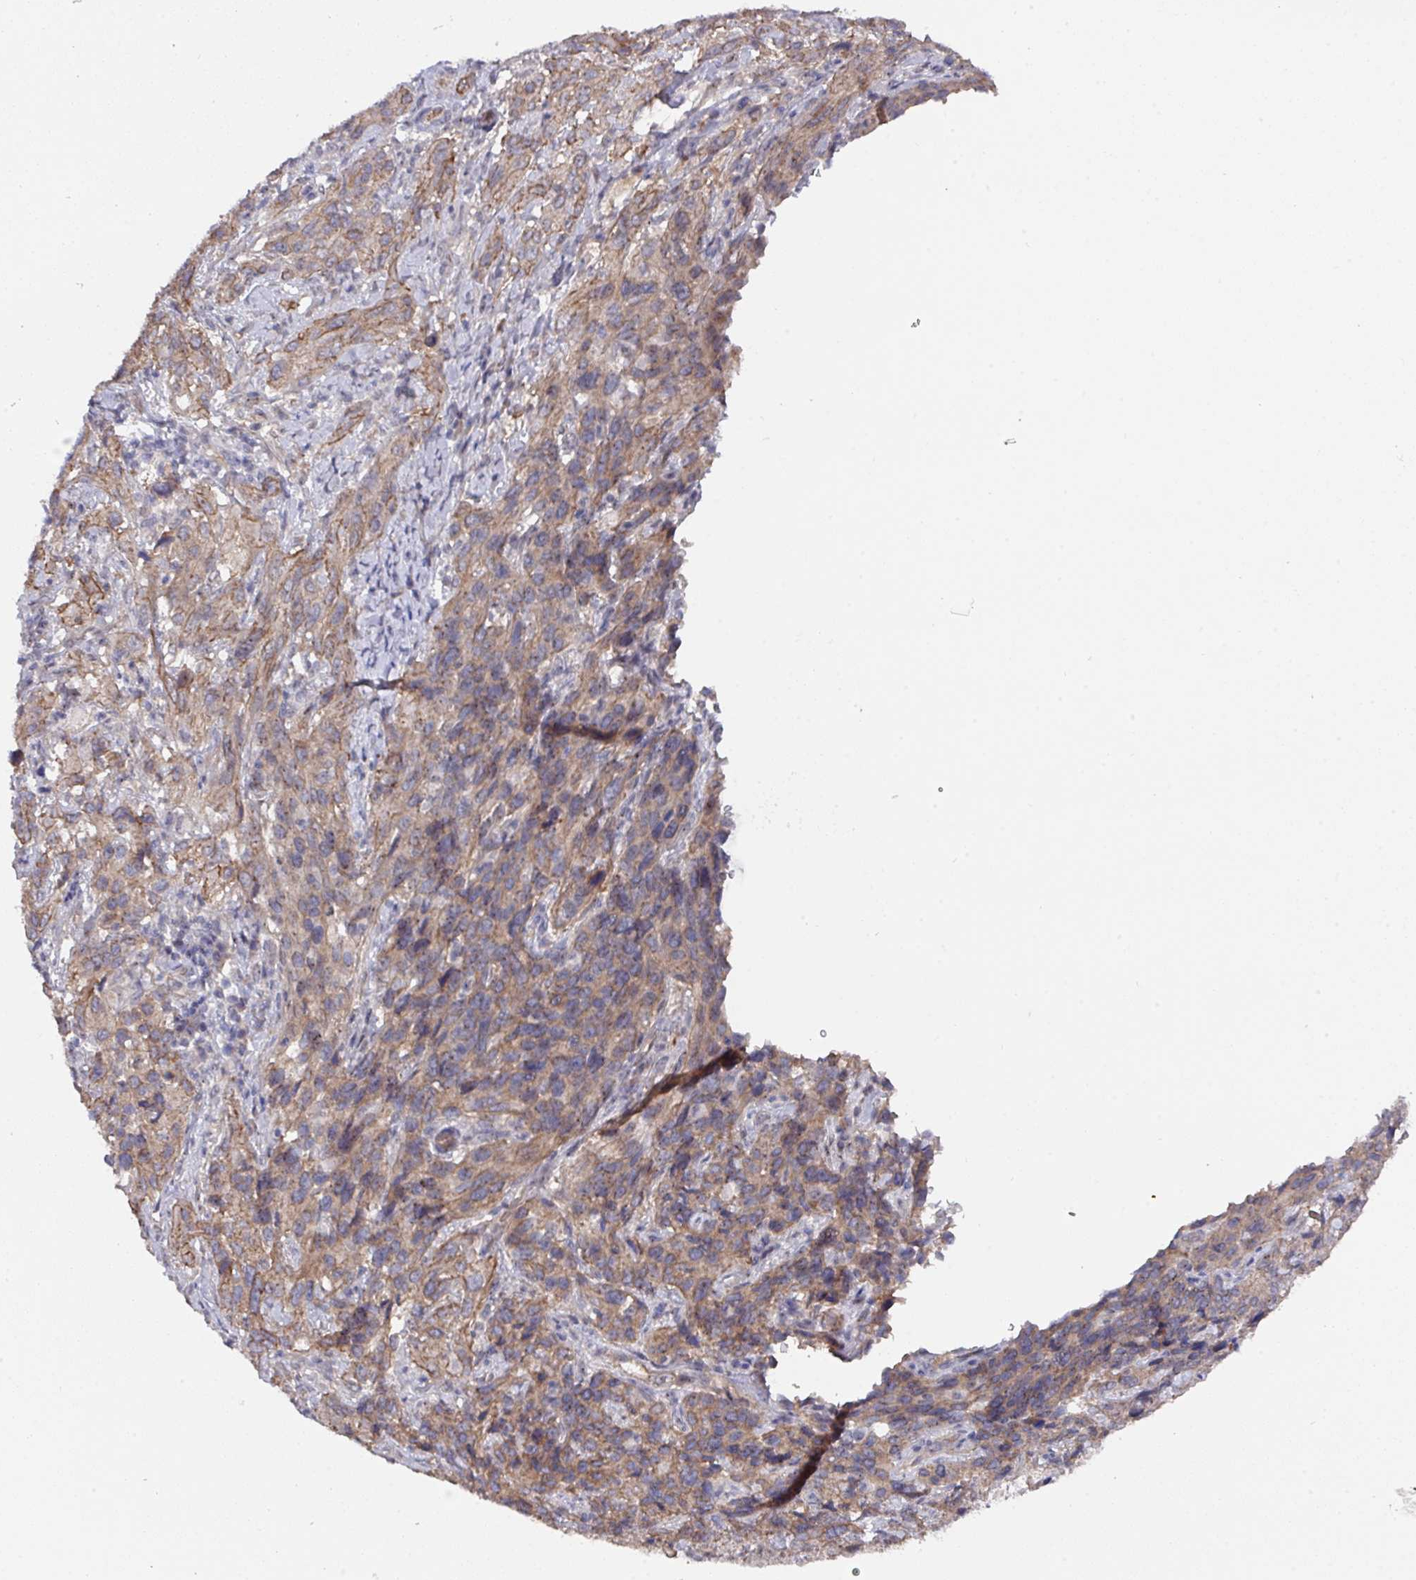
{"staining": {"intensity": "moderate", "quantity": "25%-75%", "location": "cytoplasmic/membranous"}, "tissue": "cervical cancer", "cell_type": "Tumor cells", "image_type": "cancer", "snomed": [{"axis": "morphology", "description": "Squamous cell carcinoma, NOS"}, {"axis": "topography", "description": "Cervix"}], "caption": "Protein expression by immunohistochemistry (IHC) exhibits moderate cytoplasmic/membranous staining in approximately 25%-75% of tumor cells in squamous cell carcinoma (cervical). The protein is shown in brown color, while the nuclei are stained blue.", "gene": "PRR5", "patient": {"sex": "female", "age": 51}}